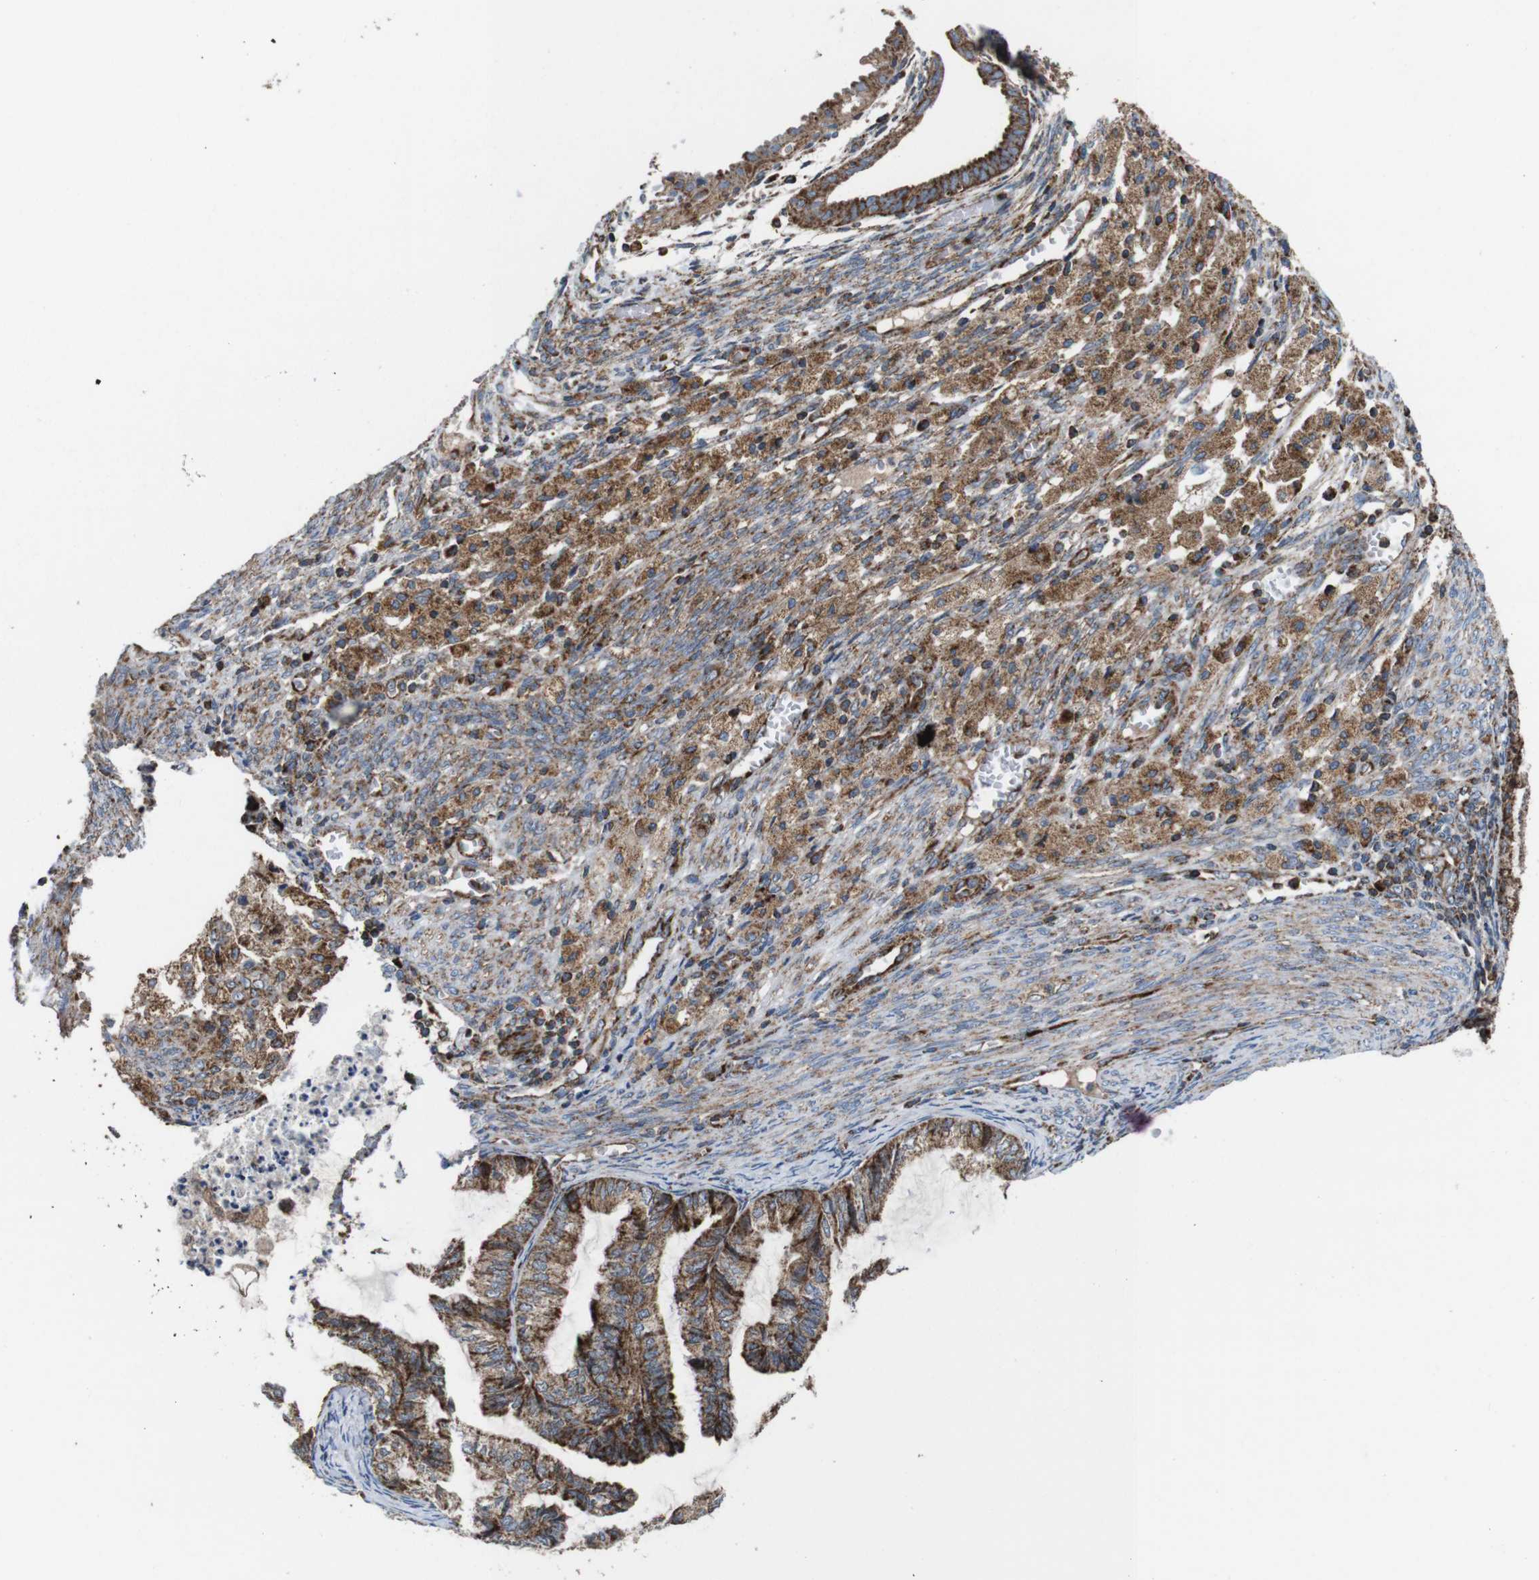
{"staining": {"intensity": "strong", "quantity": "<25%", "location": "cytoplasmic/membranous"}, "tissue": "cervical cancer", "cell_type": "Tumor cells", "image_type": "cancer", "snomed": [{"axis": "morphology", "description": "Normal tissue, NOS"}, {"axis": "morphology", "description": "Adenocarcinoma, NOS"}, {"axis": "topography", "description": "Cervix"}, {"axis": "topography", "description": "Endometrium"}], "caption": "A photomicrograph of cervical adenocarcinoma stained for a protein reveals strong cytoplasmic/membranous brown staining in tumor cells.", "gene": "HK1", "patient": {"sex": "female", "age": 86}}